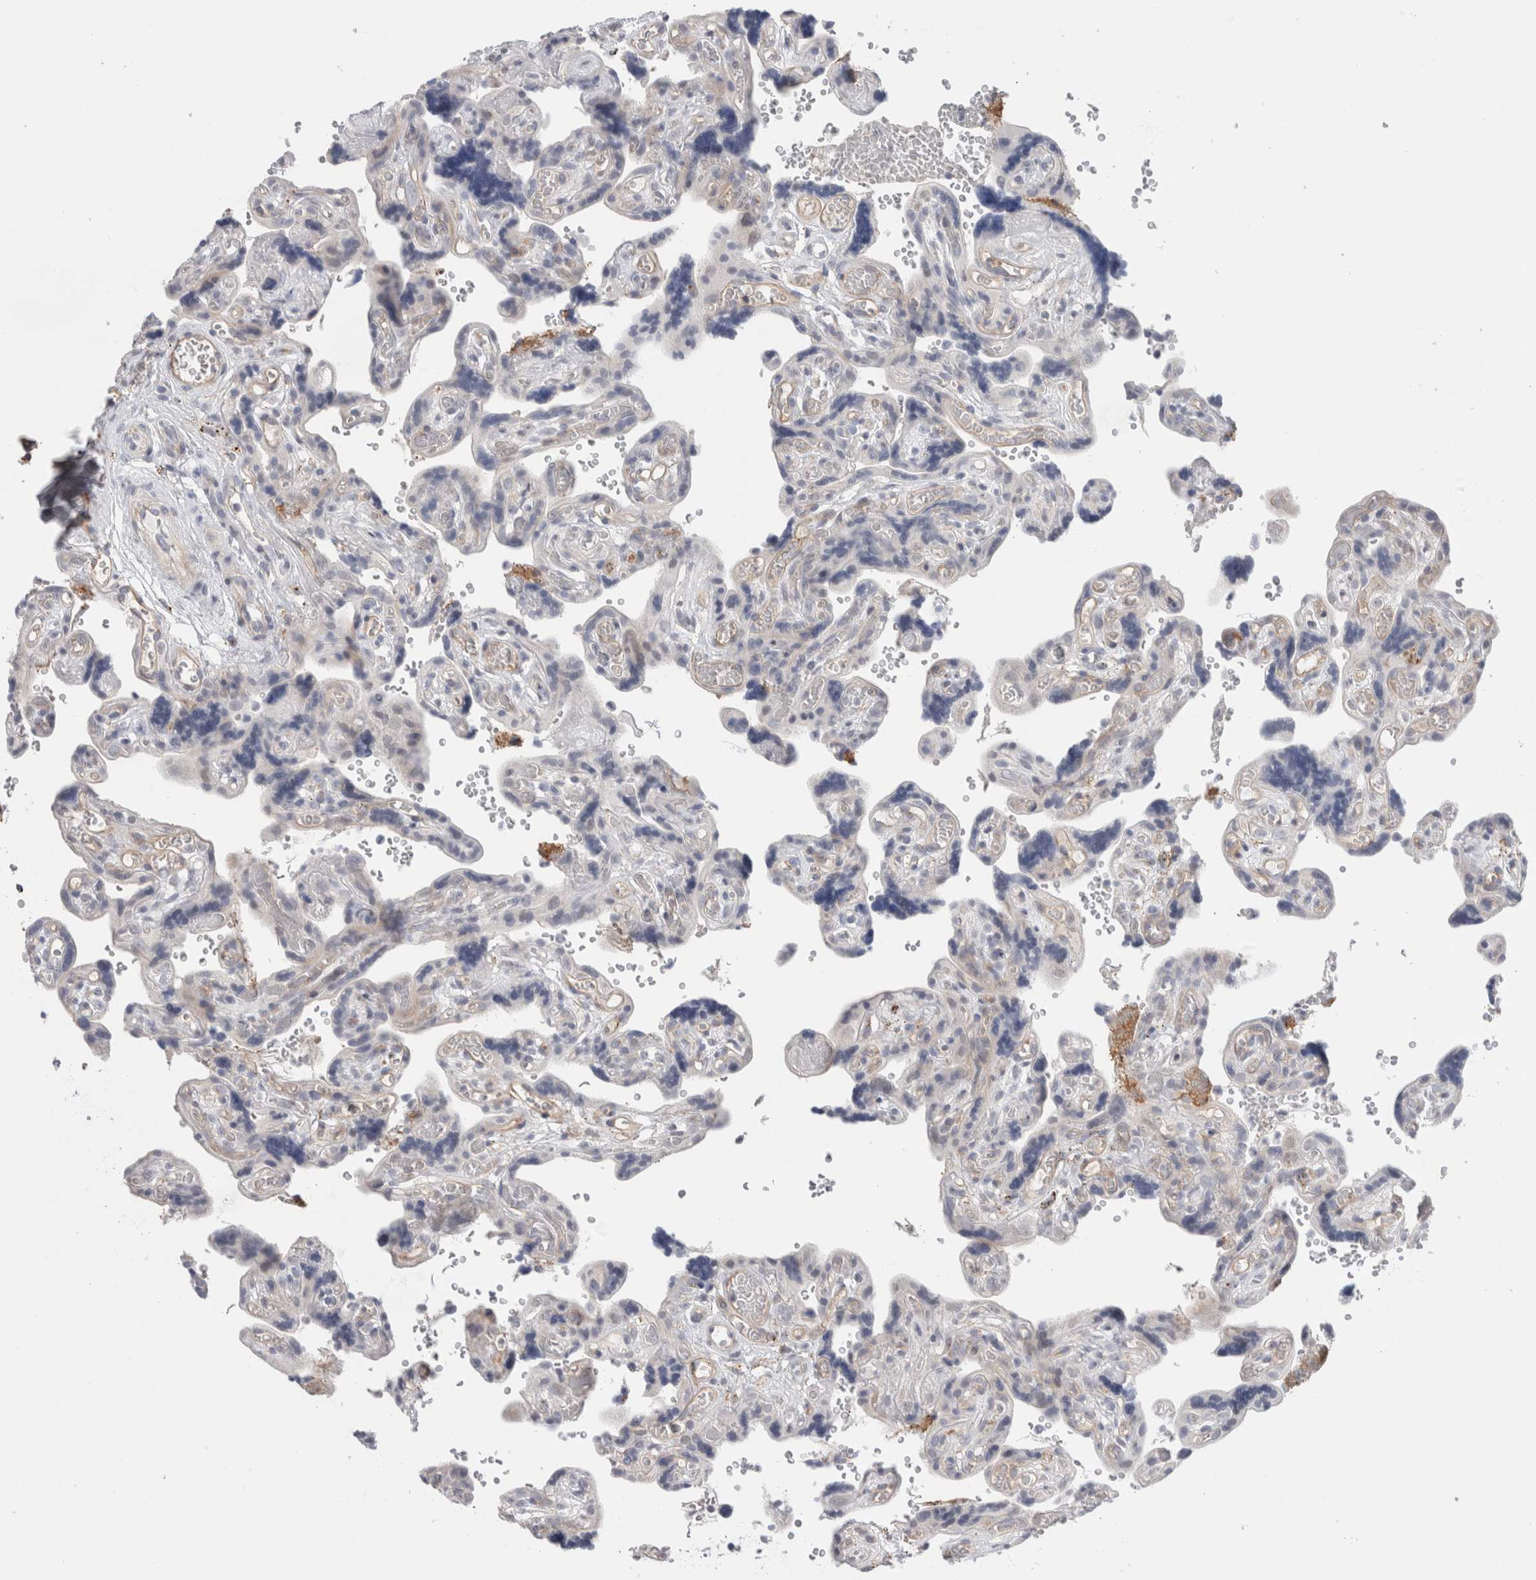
{"staining": {"intensity": "negative", "quantity": "none", "location": "none"}, "tissue": "placenta", "cell_type": "Decidual cells", "image_type": "normal", "snomed": [{"axis": "morphology", "description": "Normal tissue, NOS"}, {"axis": "topography", "description": "Placenta"}], "caption": "High power microscopy image of an IHC photomicrograph of normal placenta, revealing no significant expression in decidual cells. (DAB (3,3'-diaminobenzidine) immunohistochemistry (IHC) visualized using brightfield microscopy, high magnification).", "gene": "ANKMY1", "patient": {"sex": "female", "age": 30}}